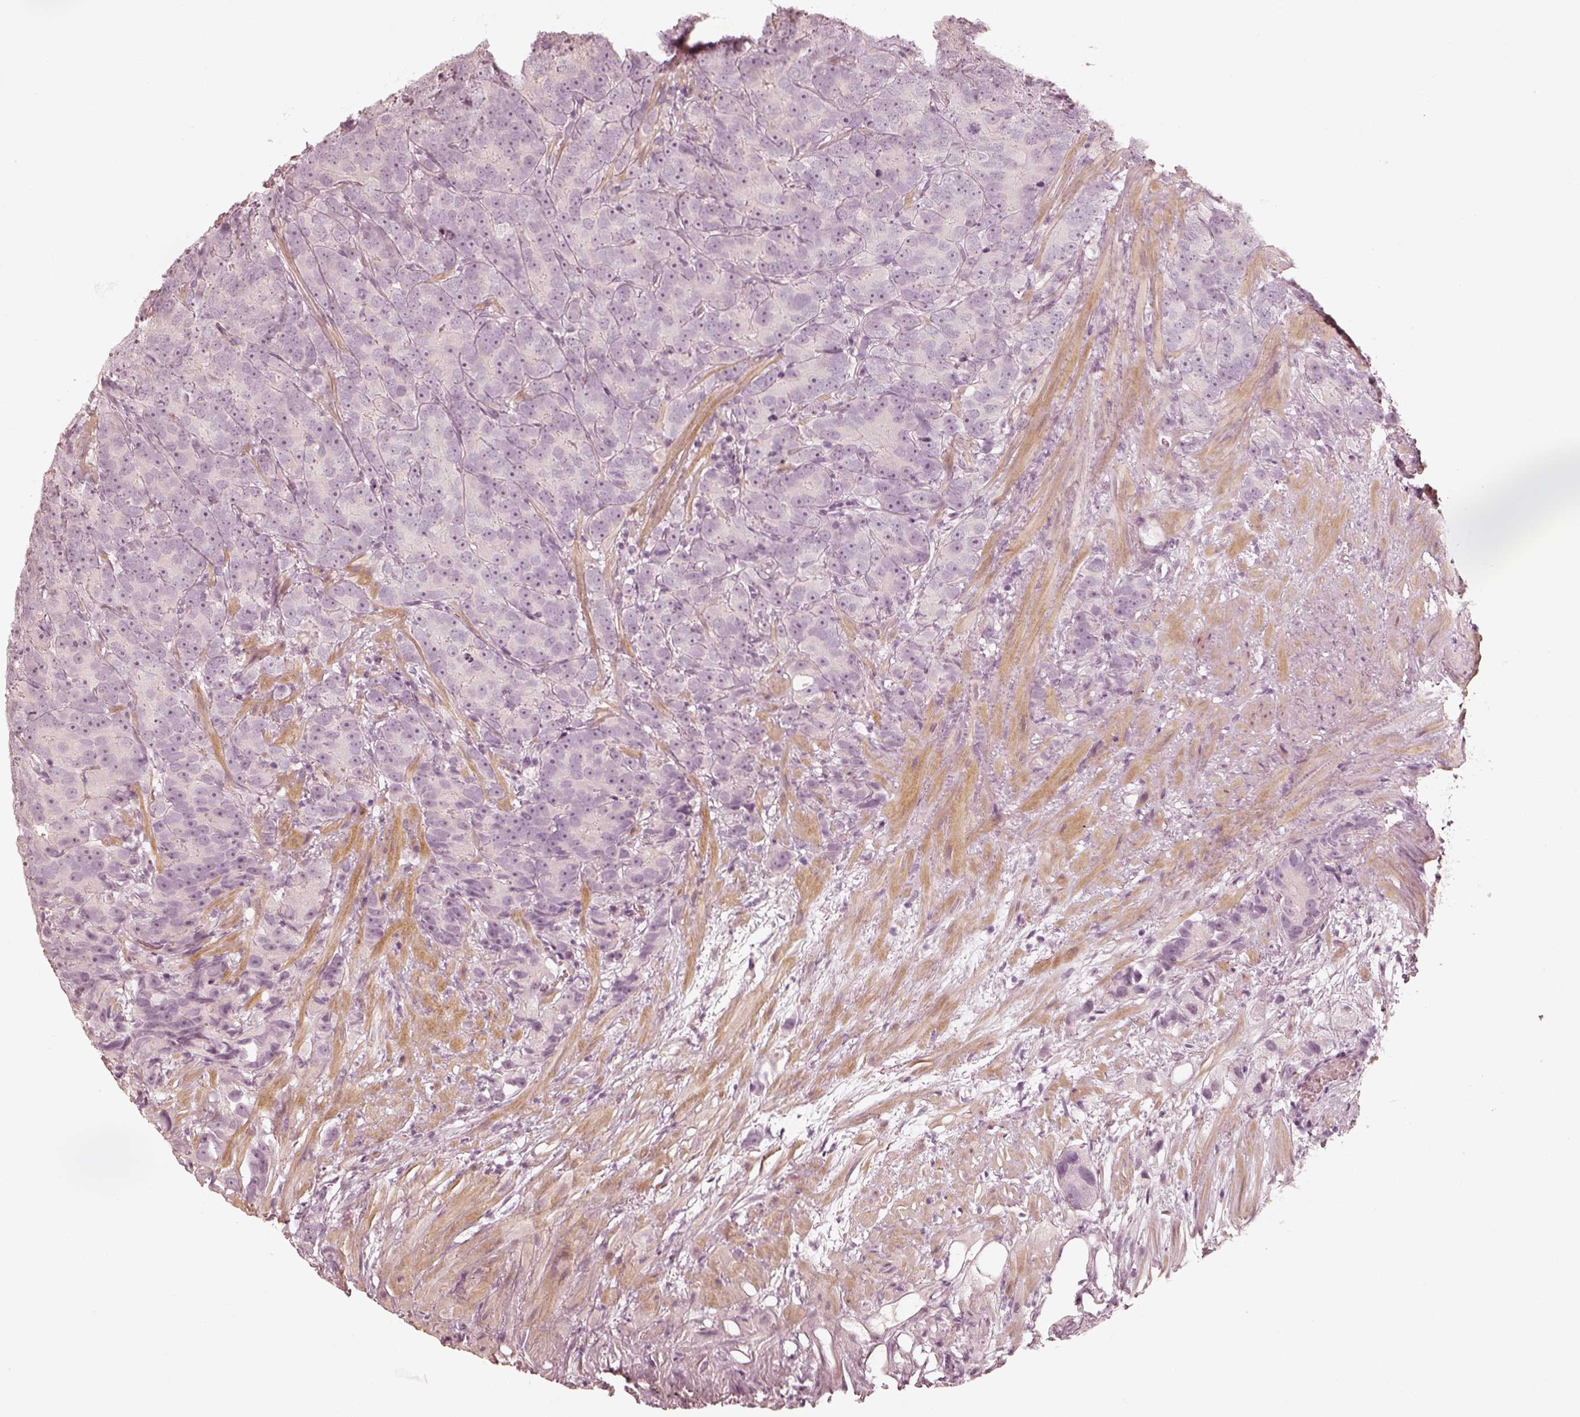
{"staining": {"intensity": "negative", "quantity": "none", "location": "none"}, "tissue": "prostate cancer", "cell_type": "Tumor cells", "image_type": "cancer", "snomed": [{"axis": "morphology", "description": "Adenocarcinoma, High grade"}, {"axis": "topography", "description": "Prostate"}], "caption": "There is no significant positivity in tumor cells of prostate adenocarcinoma (high-grade).", "gene": "SPATA24", "patient": {"sex": "male", "age": 90}}